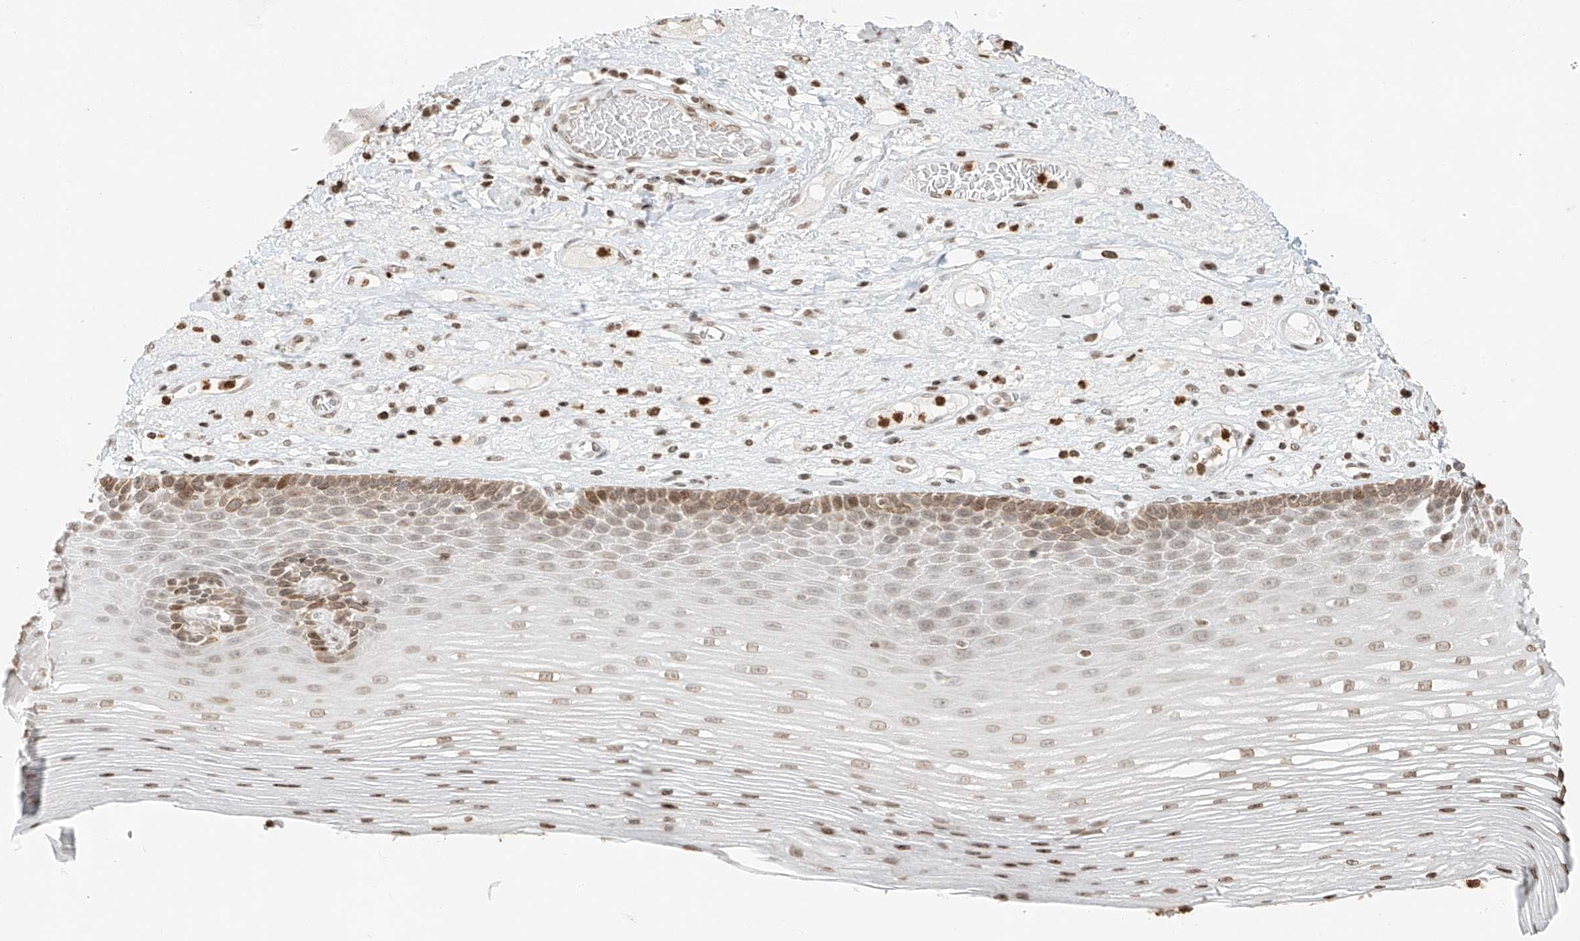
{"staining": {"intensity": "moderate", "quantity": ">75%", "location": "cytoplasmic/membranous,nuclear"}, "tissue": "esophagus", "cell_type": "Squamous epithelial cells", "image_type": "normal", "snomed": [{"axis": "morphology", "description": "Normal tissue, NOS"}, {"axis": "topography", "description": "Esophagus"}], "caption": "A brown stain highlights moderate cytoplasmic/membranous,nuclear positivity of a protein in squamous epithelial cells of normal esophagus.", "gene": "C17orf58", "patient": {"sex": "male", "age": 62}}